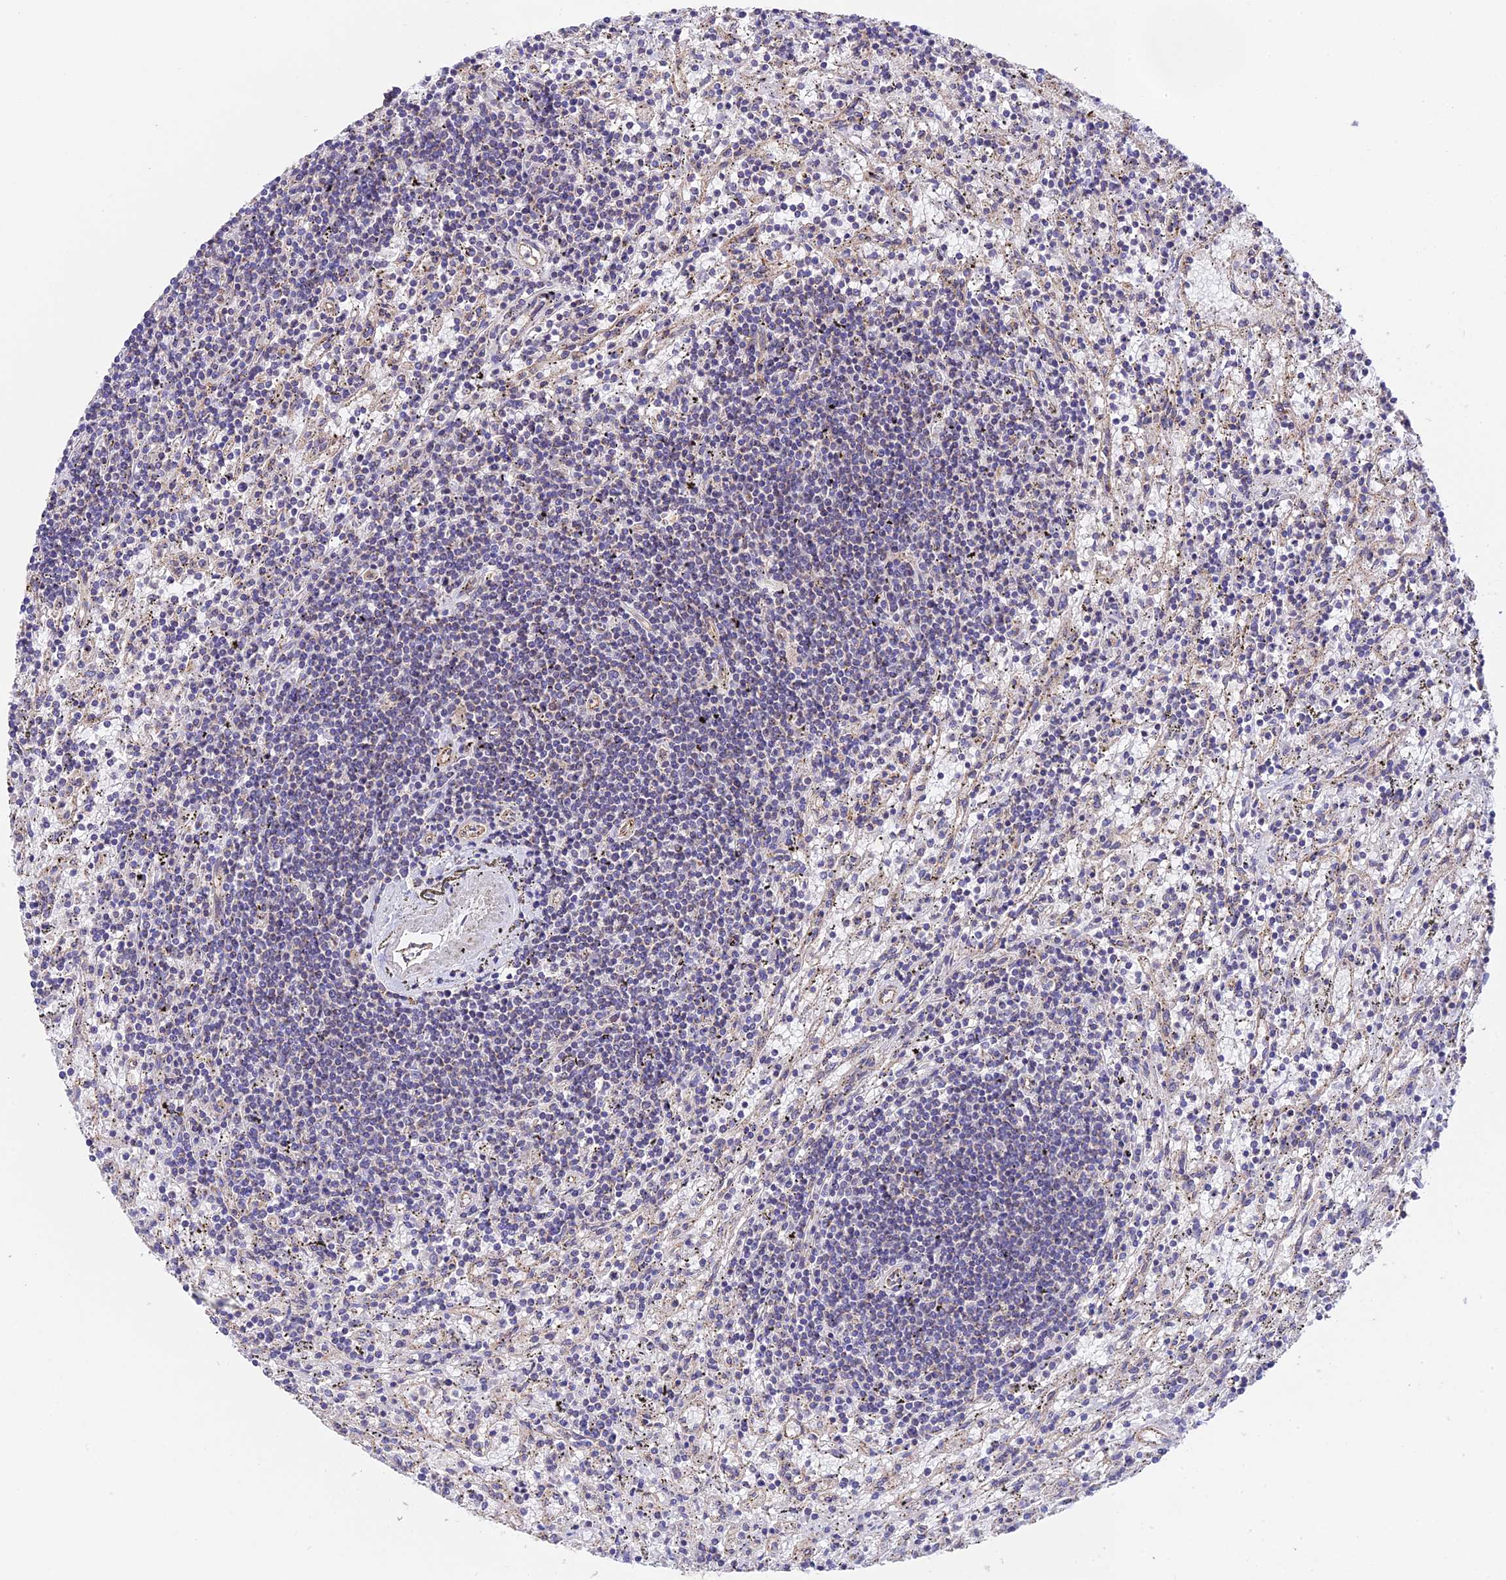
{"staining": {"intensity": "negative", "quantity": "none", "location": "none"}, "tissue": "lymphoma", "cell_type": "Tumor cells", "image_type": "cancer", "snomed": [{"axis": "morphology", "description": "Malignant lymphoma, non-Hodgkin's type, Low grade"}, {"axis": "topography", "description": "Spleen"}], "caption": "This image is of lymphoma stained with immunohistochemistry to label a protein in brown with the nuclei are counter-stained blue. There is no expression in tumor cells. (Brightfield microscopy of DAB IHC at high magnification).", "gene": "QRFP", "patient": {"sex": "male", "age": 76}}